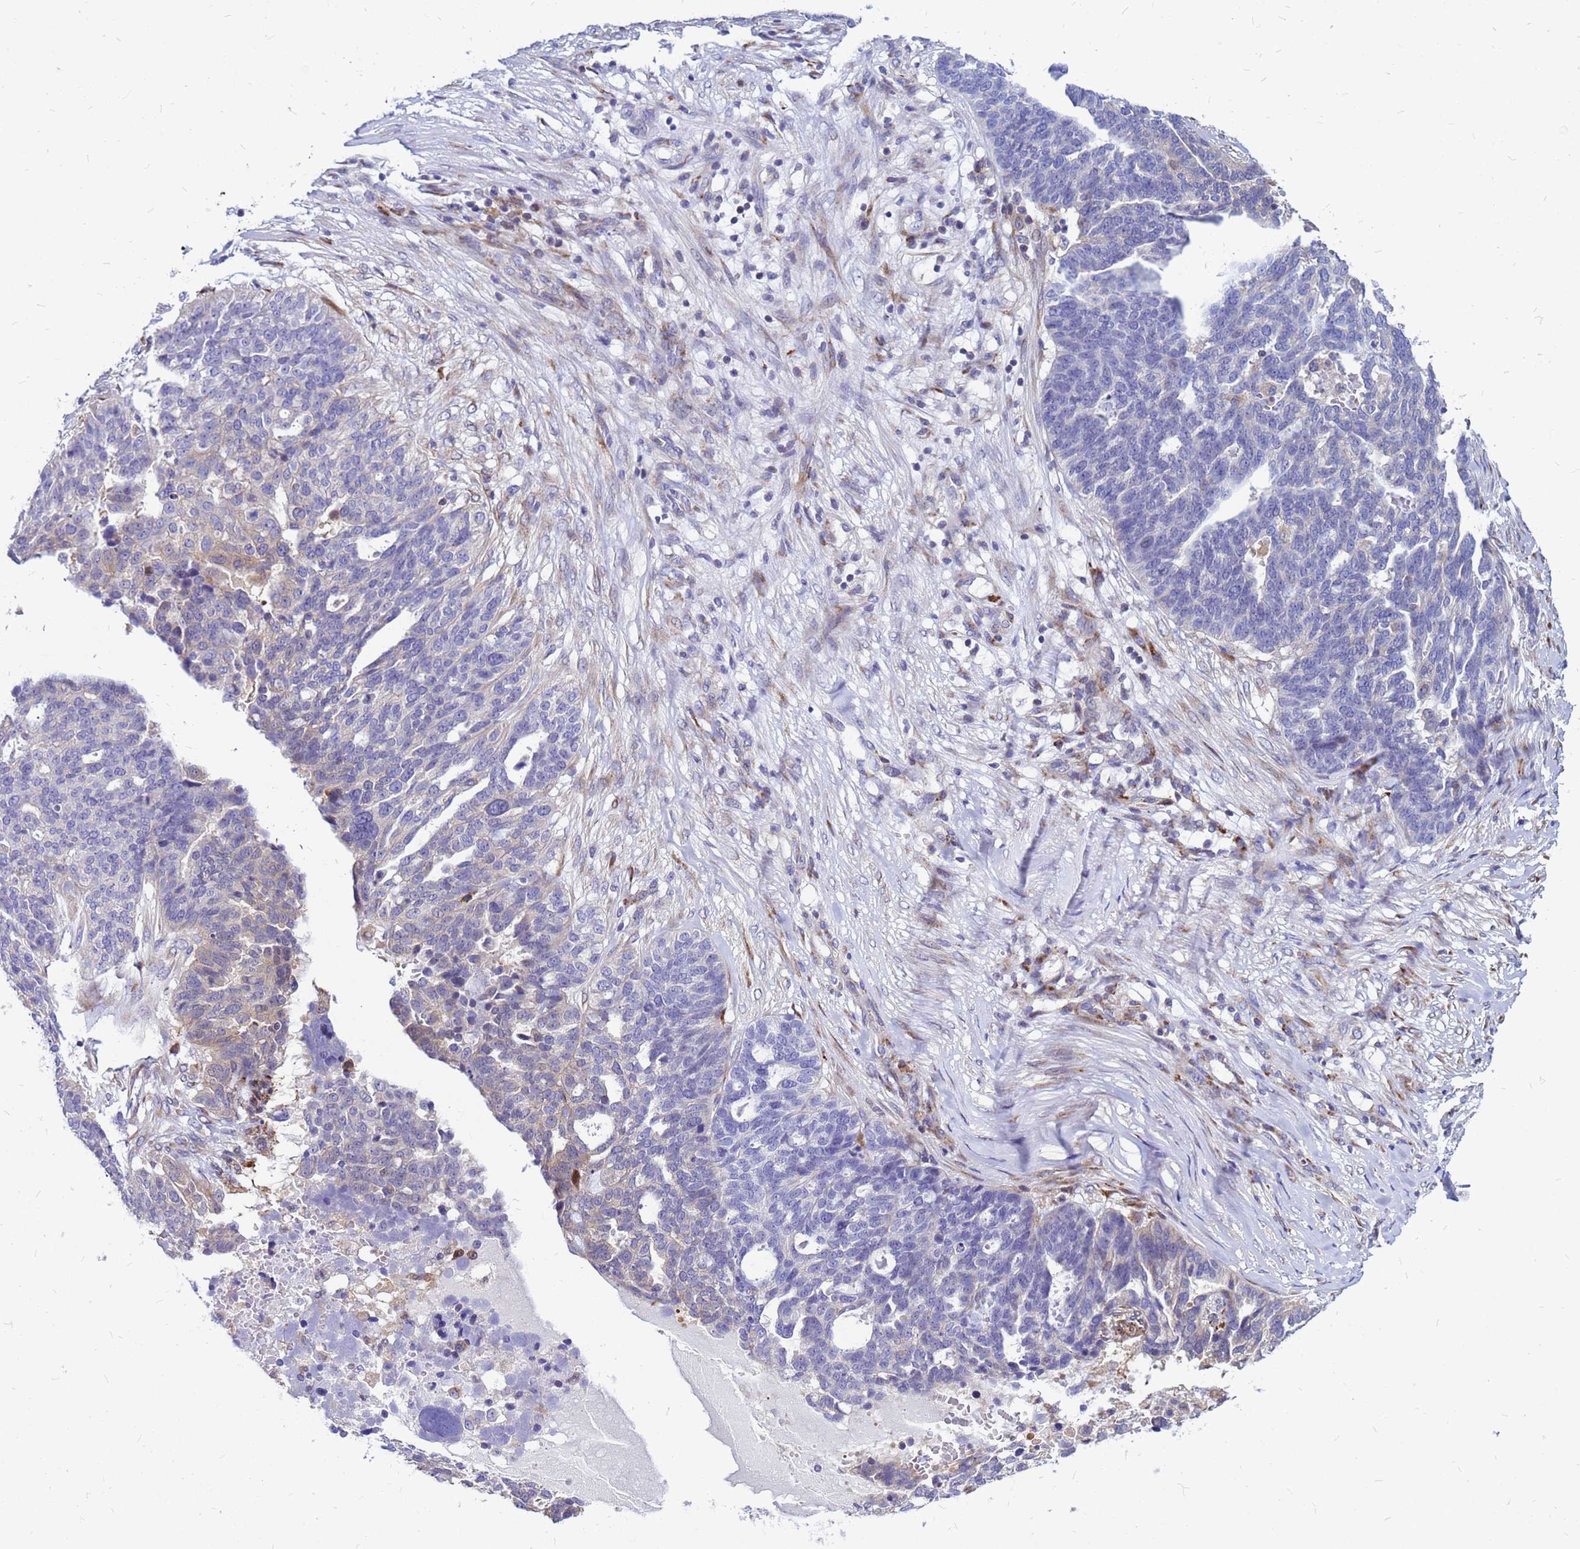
{"staining": {"intensity": "negative", "quantity": "none", "location": "none"}, "tissue": "ovarian cancer", "cell_type": "Tumor cells", "image_type": "cancer", "snomed": [{"axis": "morphology", "description": "Cystadenocarcinoma, serous, NOS"}, {"axis": "topography", "description": "Ovary"}], "caption": "This is an immunohistochemistry image of human serous cystadenocarcinoma (ovarian). There is no staining in tumor cells.", "gene": "FHIP1A", "patient": {"sex": "female", "age": 59}}